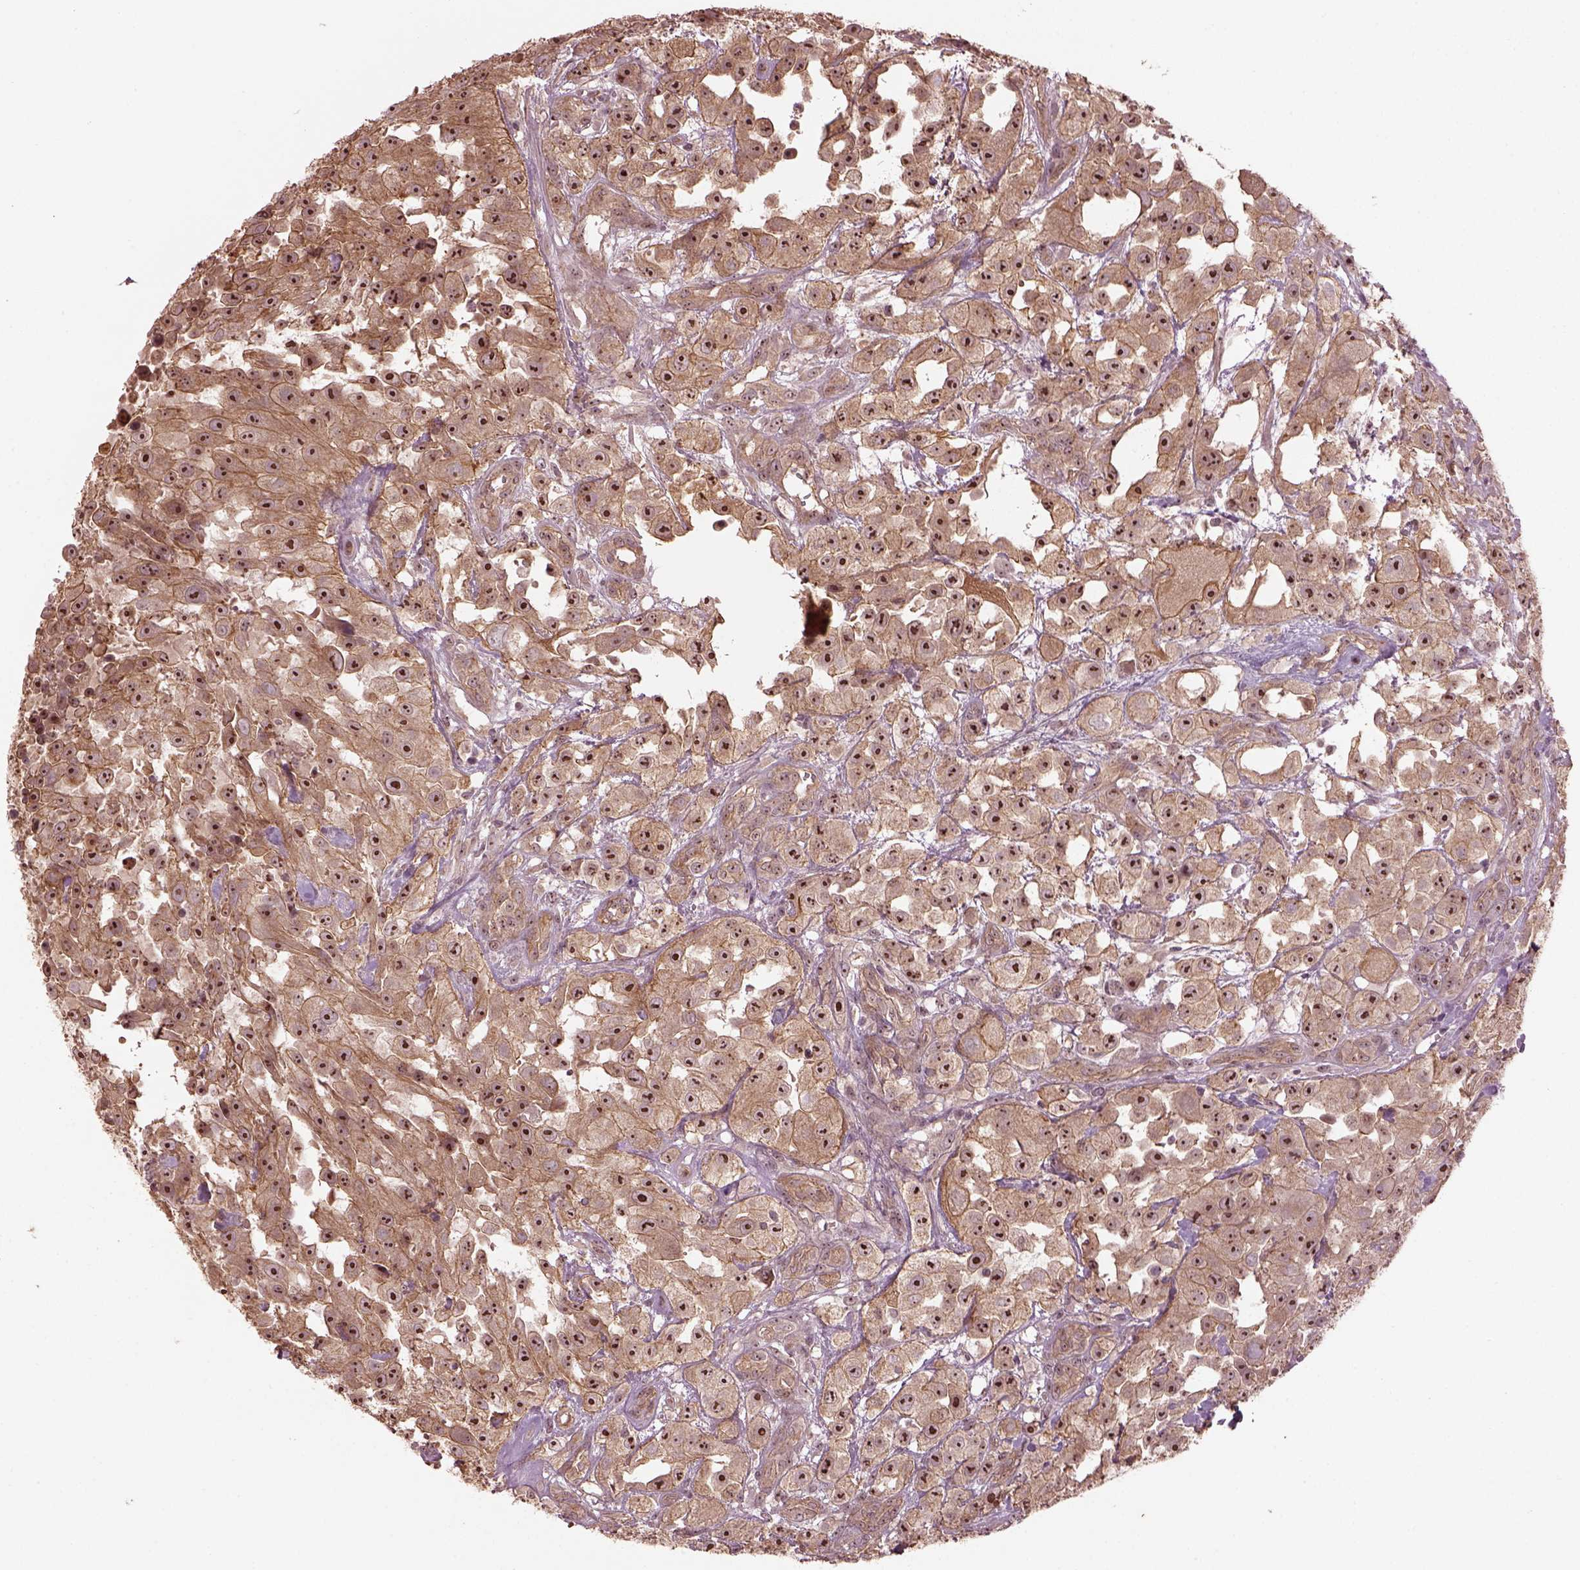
{"staining": {"intensity": "moderate", "quantity": ">75%", "location": "cytoplasmic/membranous,nuclear"}, "tissue": "urothelial cancer", "cell_type": "Tumor cells", "image_type": "cancer", "snomed": [{"axis": "morphology", "description": "Urothelial carcinoma, High grade"}, {"axis": "topography", "description": "Urinary bladder"}], "caption": "Immunohistochemistry histopathology image of neoplastic tissue: urothelial cancer stained using IHC displays medium levels of moderate protein expression localized specifically in the cytoplasmic/membranous and nuclear of tumor cells, appearing as a cytoplasmic/membranous and nuclear brown color.", "gene": "GNRH1", "patient": {"sex": "male", "age": 79}}